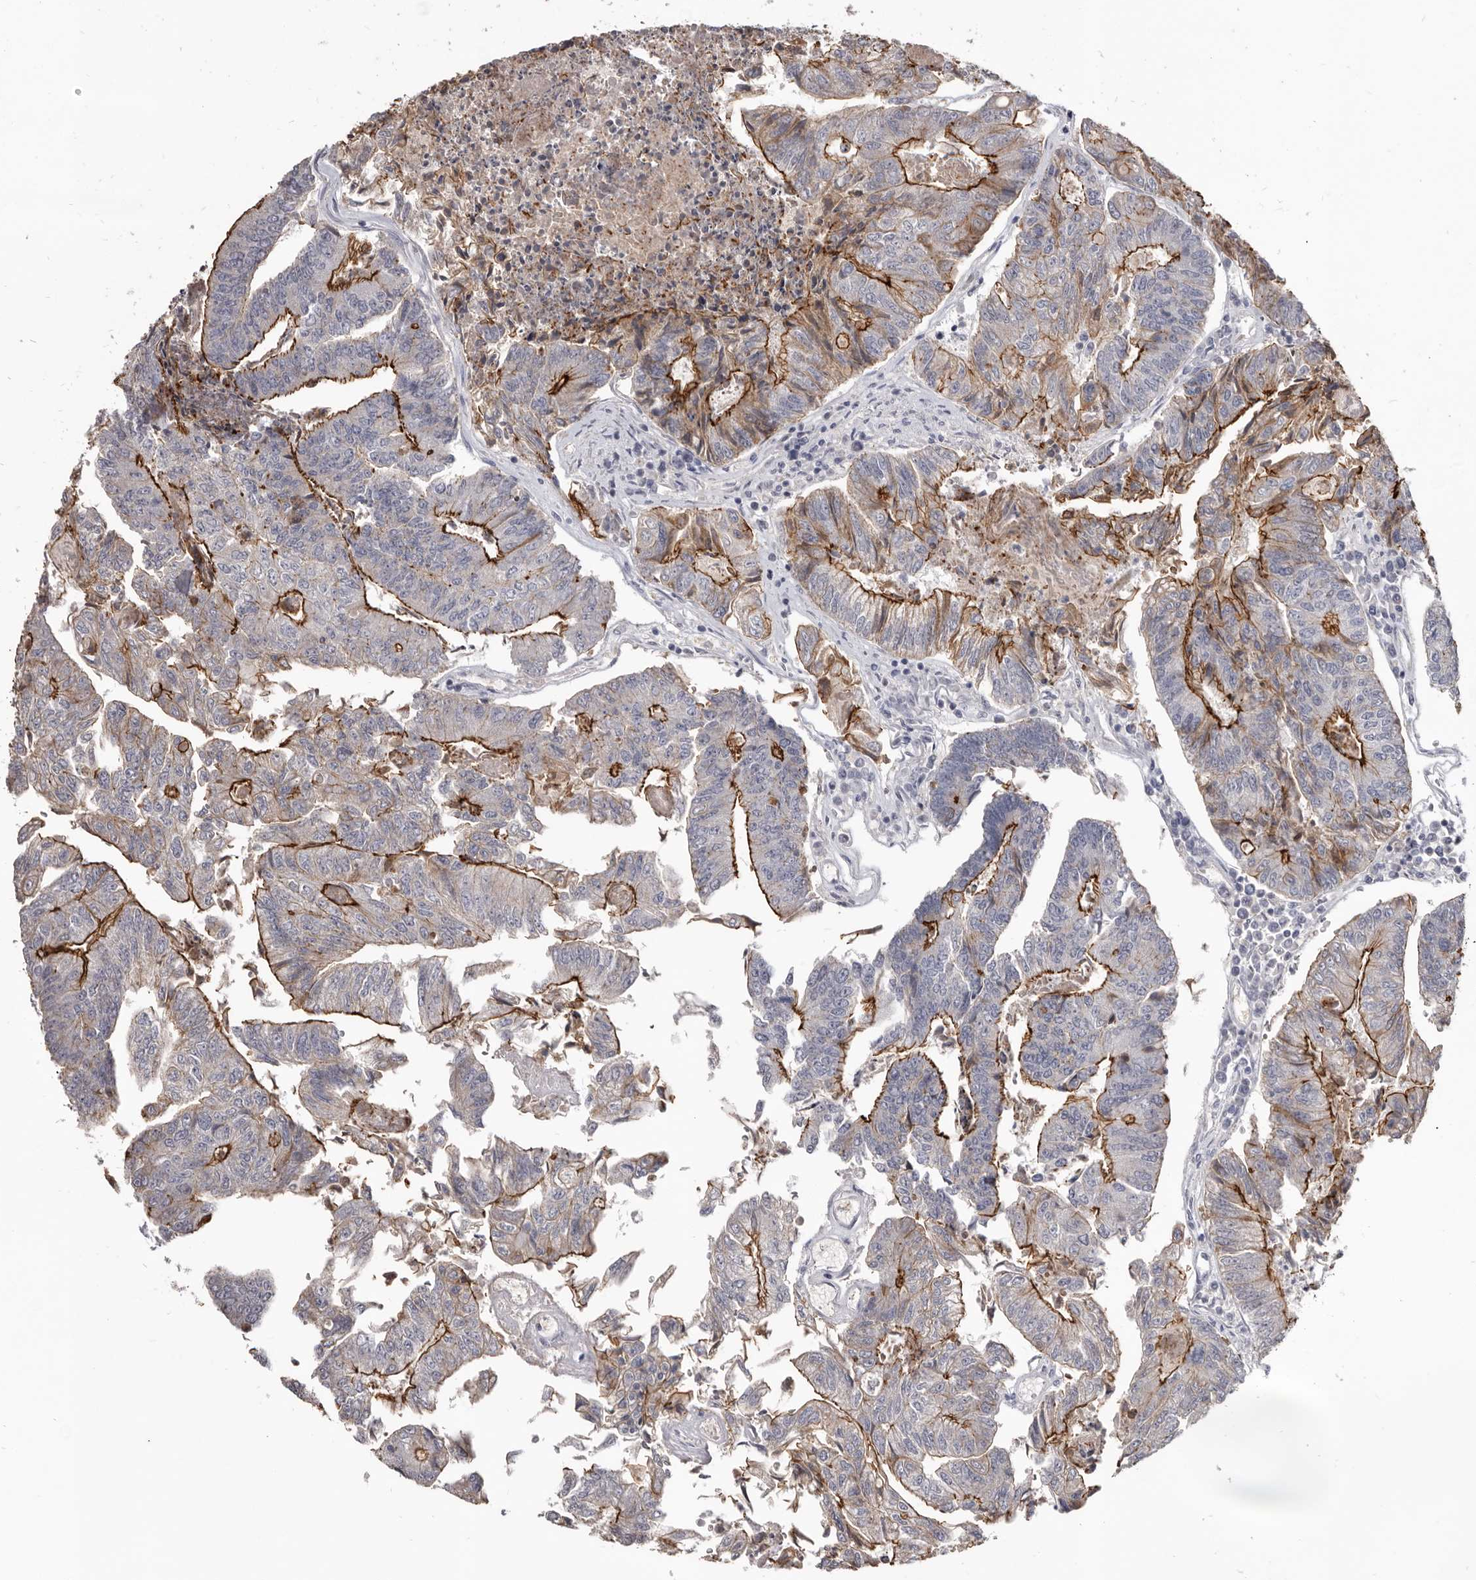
{"staining": {"intensity": "strong", "quantity": "25%-75%", "location": "cytoplasmic/membranous"}, "tissue": "colorectal cancer", "cell_type": "Tumor cells", "image_type": "cancer", "snomed": [{"axis": "morphology", "description": "Adenocarcinoma, NOS"}, {"axis": "topography", "description": "Colon"}], "caption": "Tumor cells demonstrate high levels of strong cytoplasmic/membranous staining in about 25%-75% of cells in colorectal cancer. Nuclei are stained in blue.", "gene": "CGN", "patient": {"sex": "female", "age": 67}}